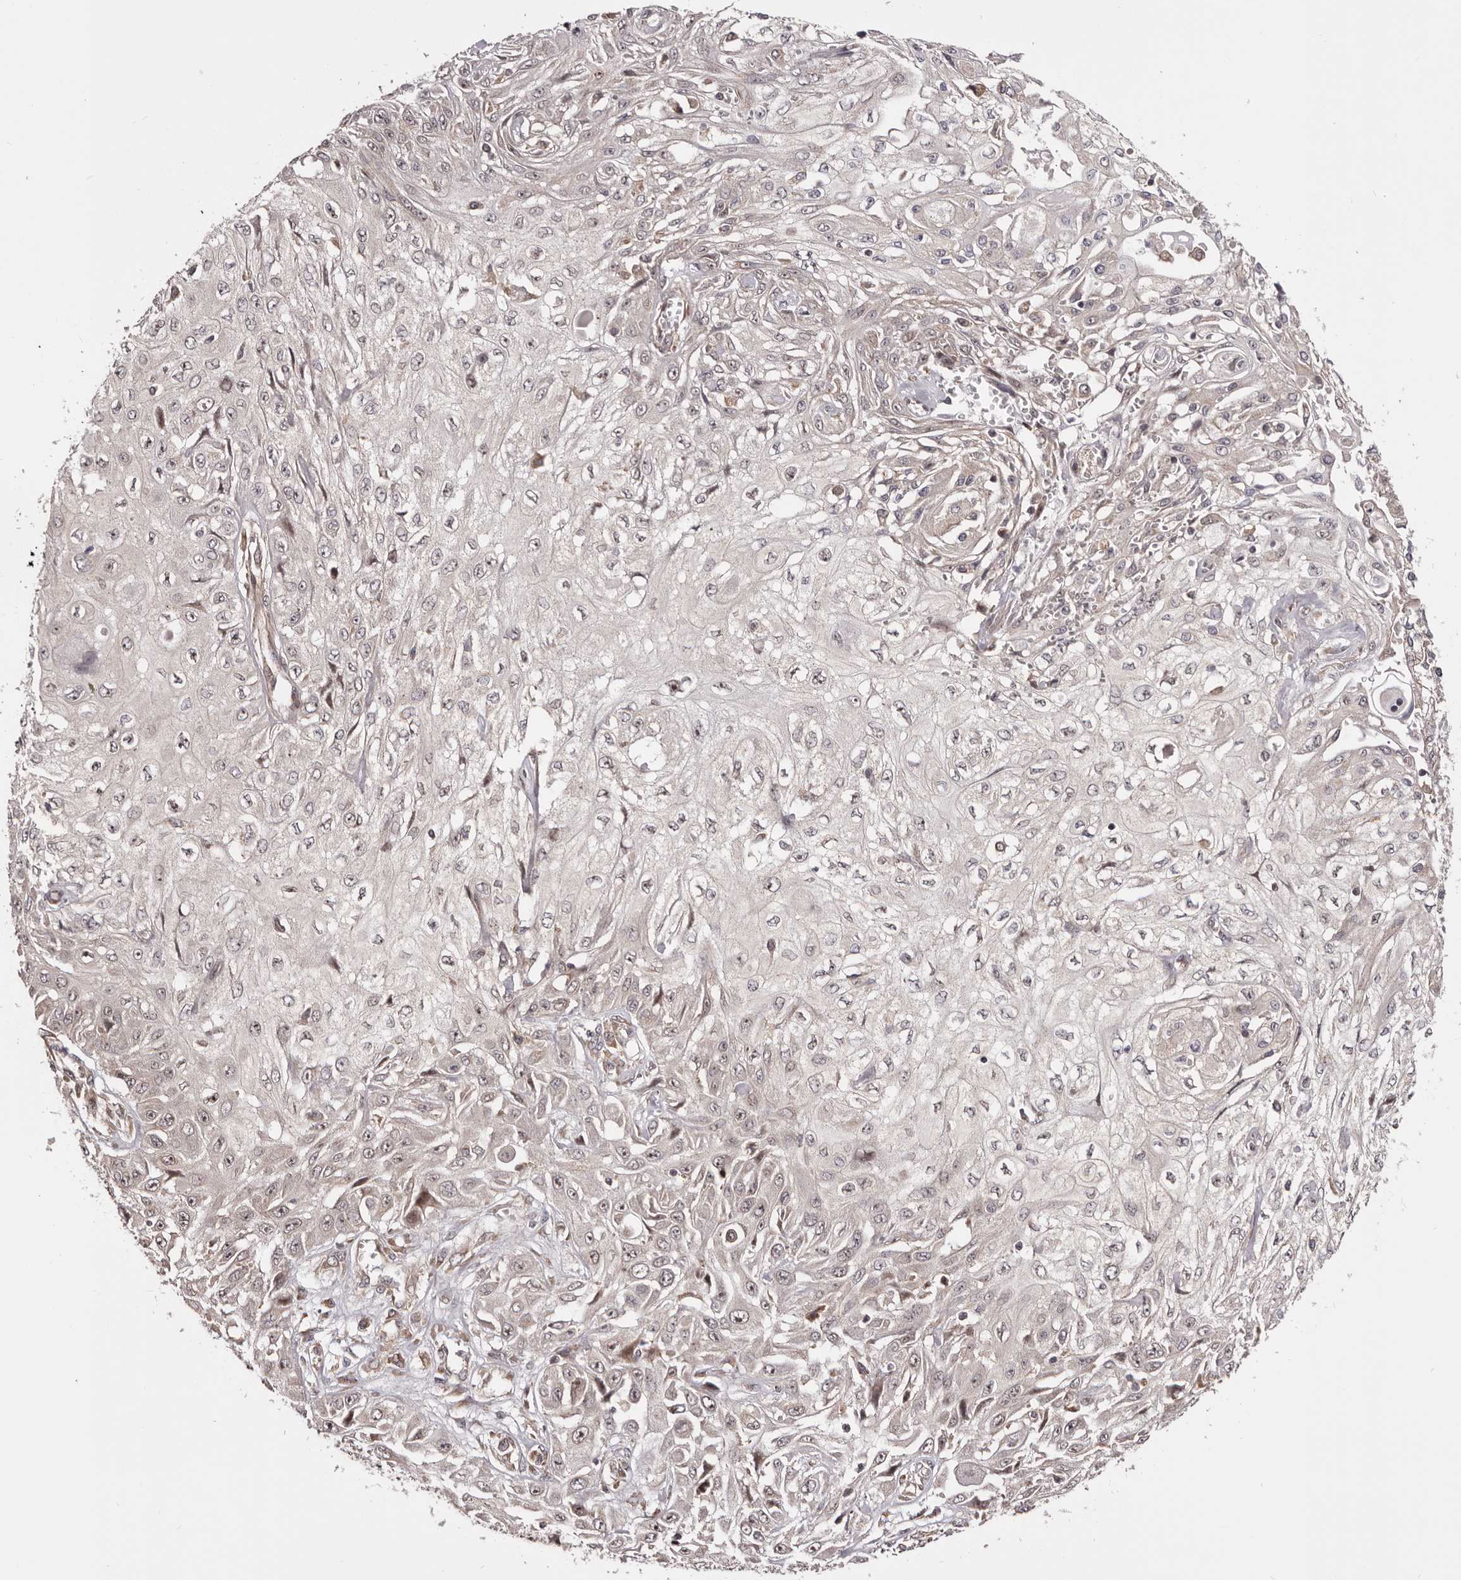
{"staining": {"intensity": "weak", "quantity": "<25%", "location": "nuclear"}, "tissue": "skin cancer", "cell_type": "Tumor cells", "image_type": "cancer", "snomed": [{"axis": "morphology", "description": "Squamous cell carcinoma, NOS"}, {"axis": "morphology", "description": "Squamous cell carcinoma, metastatic, NOS"}, {"axis": "topography", "description": "Skin"}, {"axis": "topography", "description": "Lymph node"}], "caption": "High power microscopy micrograph of an IHC image of skin squamous cell carcinoma, revealing no significant positivity in tumor cells.", "gene": "NOL12", "patient": {"sex": "male", "age": 75}}